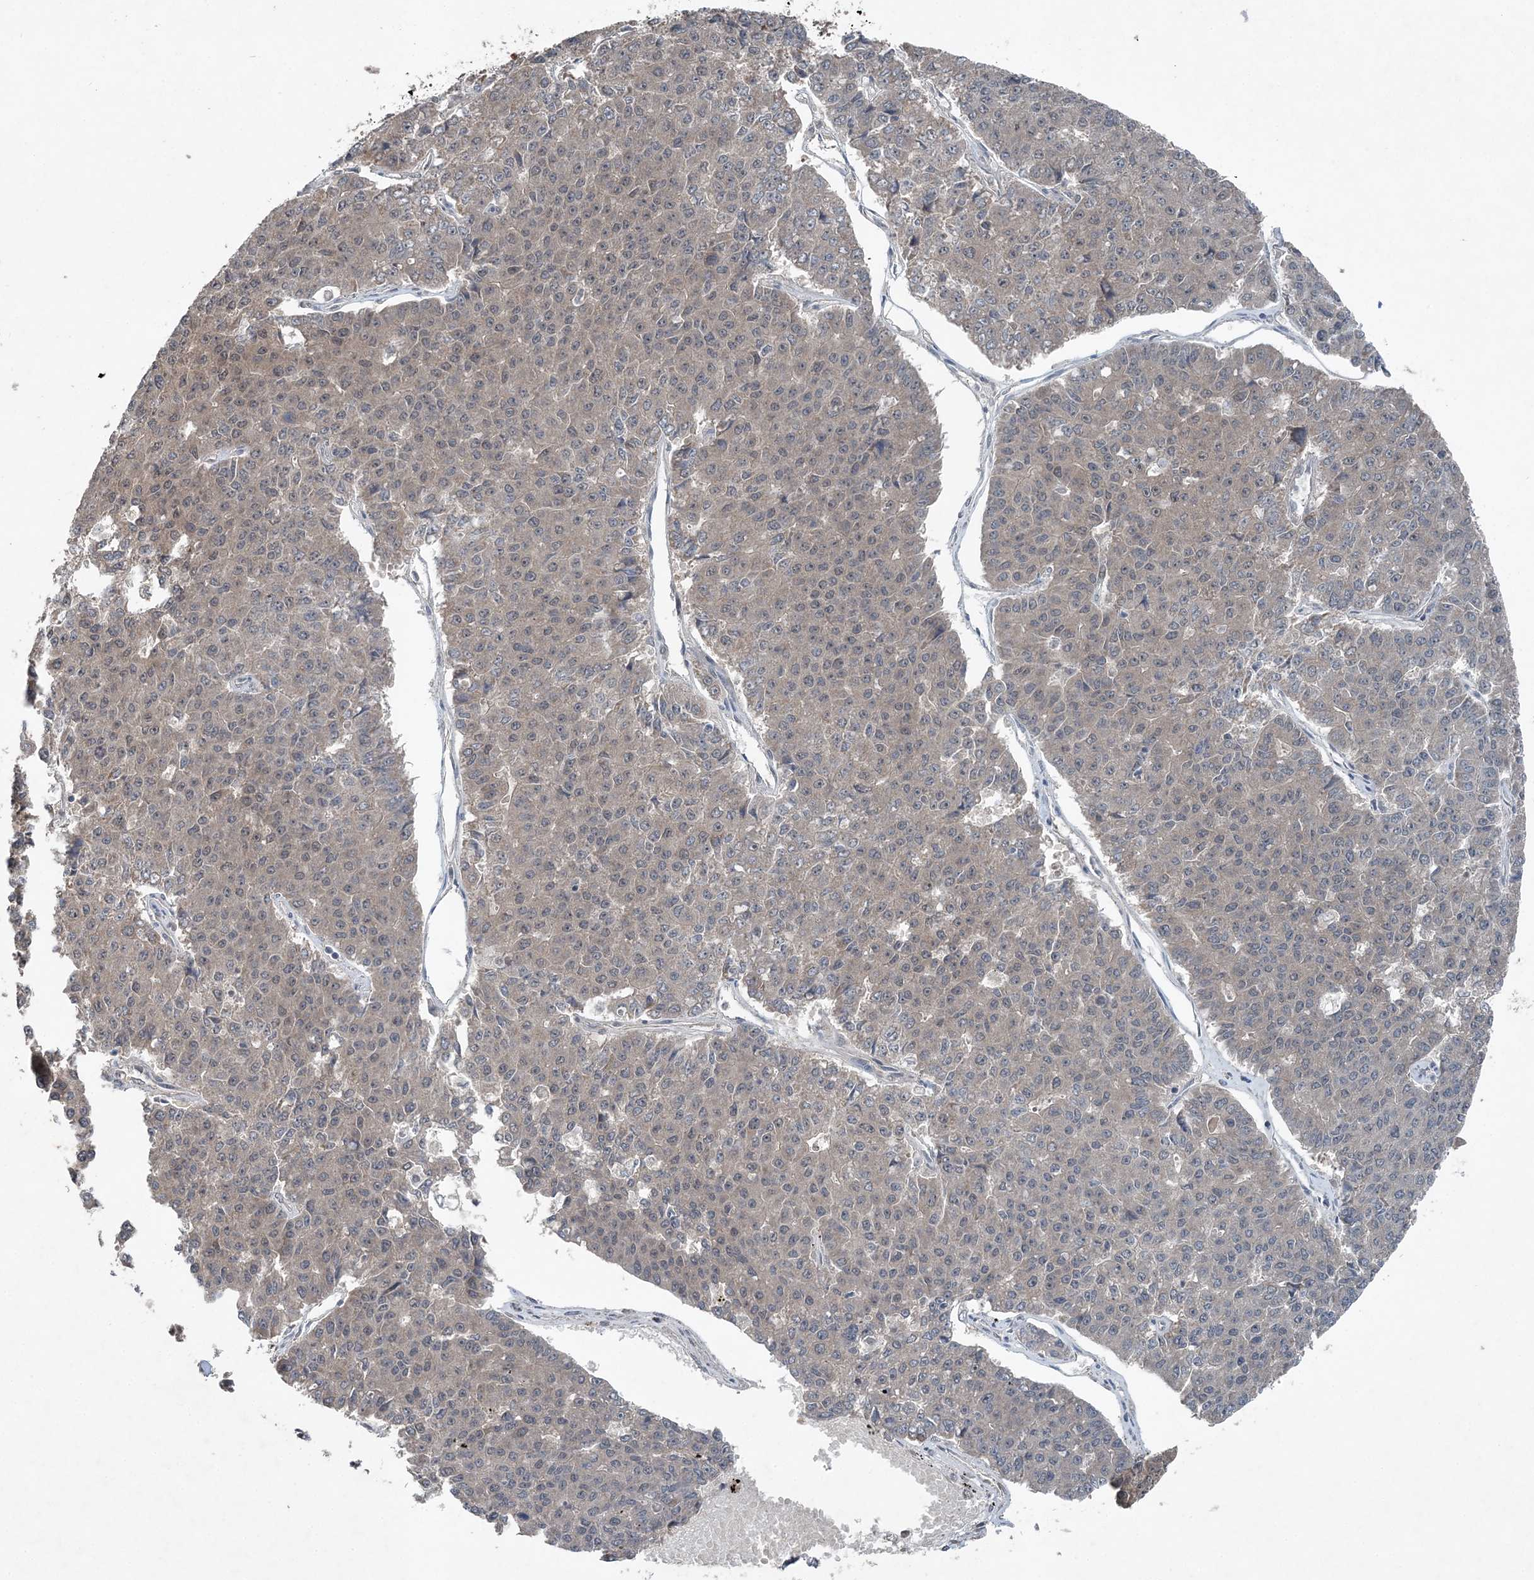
{"staining": {"intensity": "negative", "quantity": "none", "location": "none"}, "tissue": "pancreatic cancer", "cell_type": "Tumor cells", "image_type": "cancer", "snomed": [{"axis": "morphology", "description": "Adenocarcinoma, NOS"}, {"axis": "topography", "description": "Pancreas"}], "caption": "Tumor cells are negative for protein expression in human pancreatic adenocarcinoma. The staining is performed using DAB brown chromogen with nuclei counter-stained in using hematoxylin.", "gene": "QTRT2", "patient": {"sex": "male", "age": 50}}